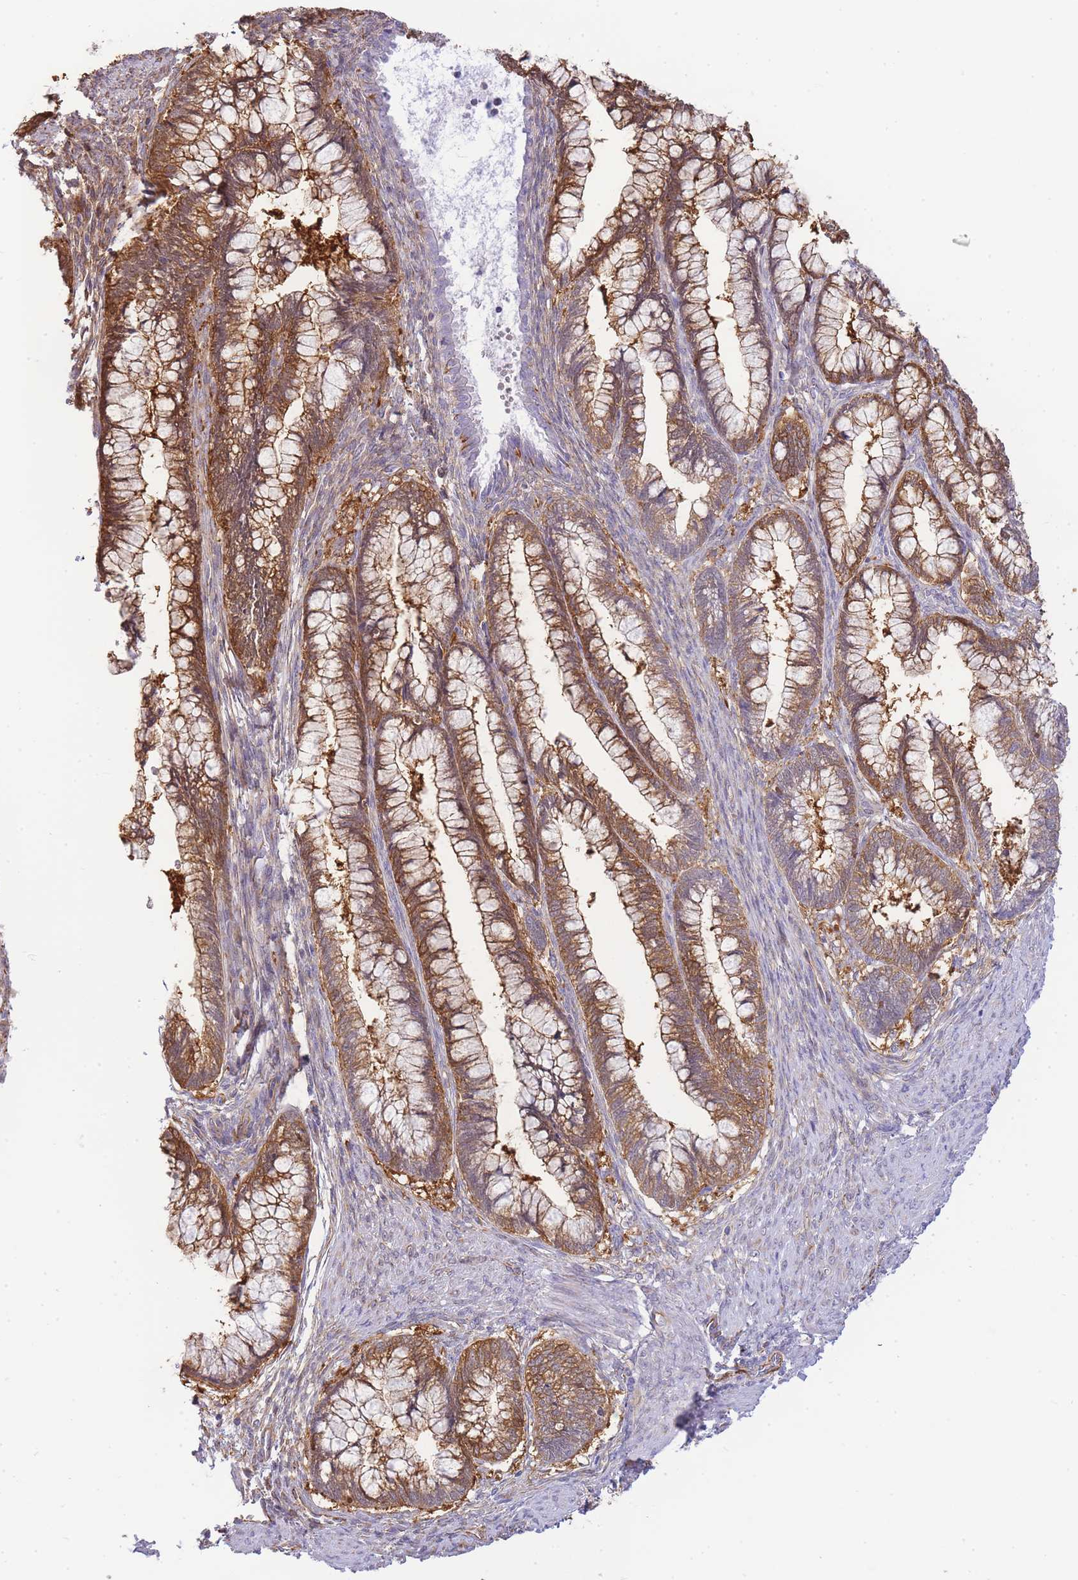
{"staining": {"intensity": "moderate", "quantity": ">75%", "location": "cytoplasmic/membranous"}, "tissue": "cervical cancer", "cell_type": "Tumor cells", "image_type": "cancer", "snomed": [{"axis": "morphology", "description": "Adenocarcinoma, NOS"}, {"axis": "topography", "description": "Cervix"}], "caption": "Cervical adenocarcinoma was stained to show a protein in brown. There is medium levels of moderate cytoplasmic/membranous positivity in about >75% of tumor cells.", "gene": "ECPAS", "patient": {"sex": "female", "age": 44}}